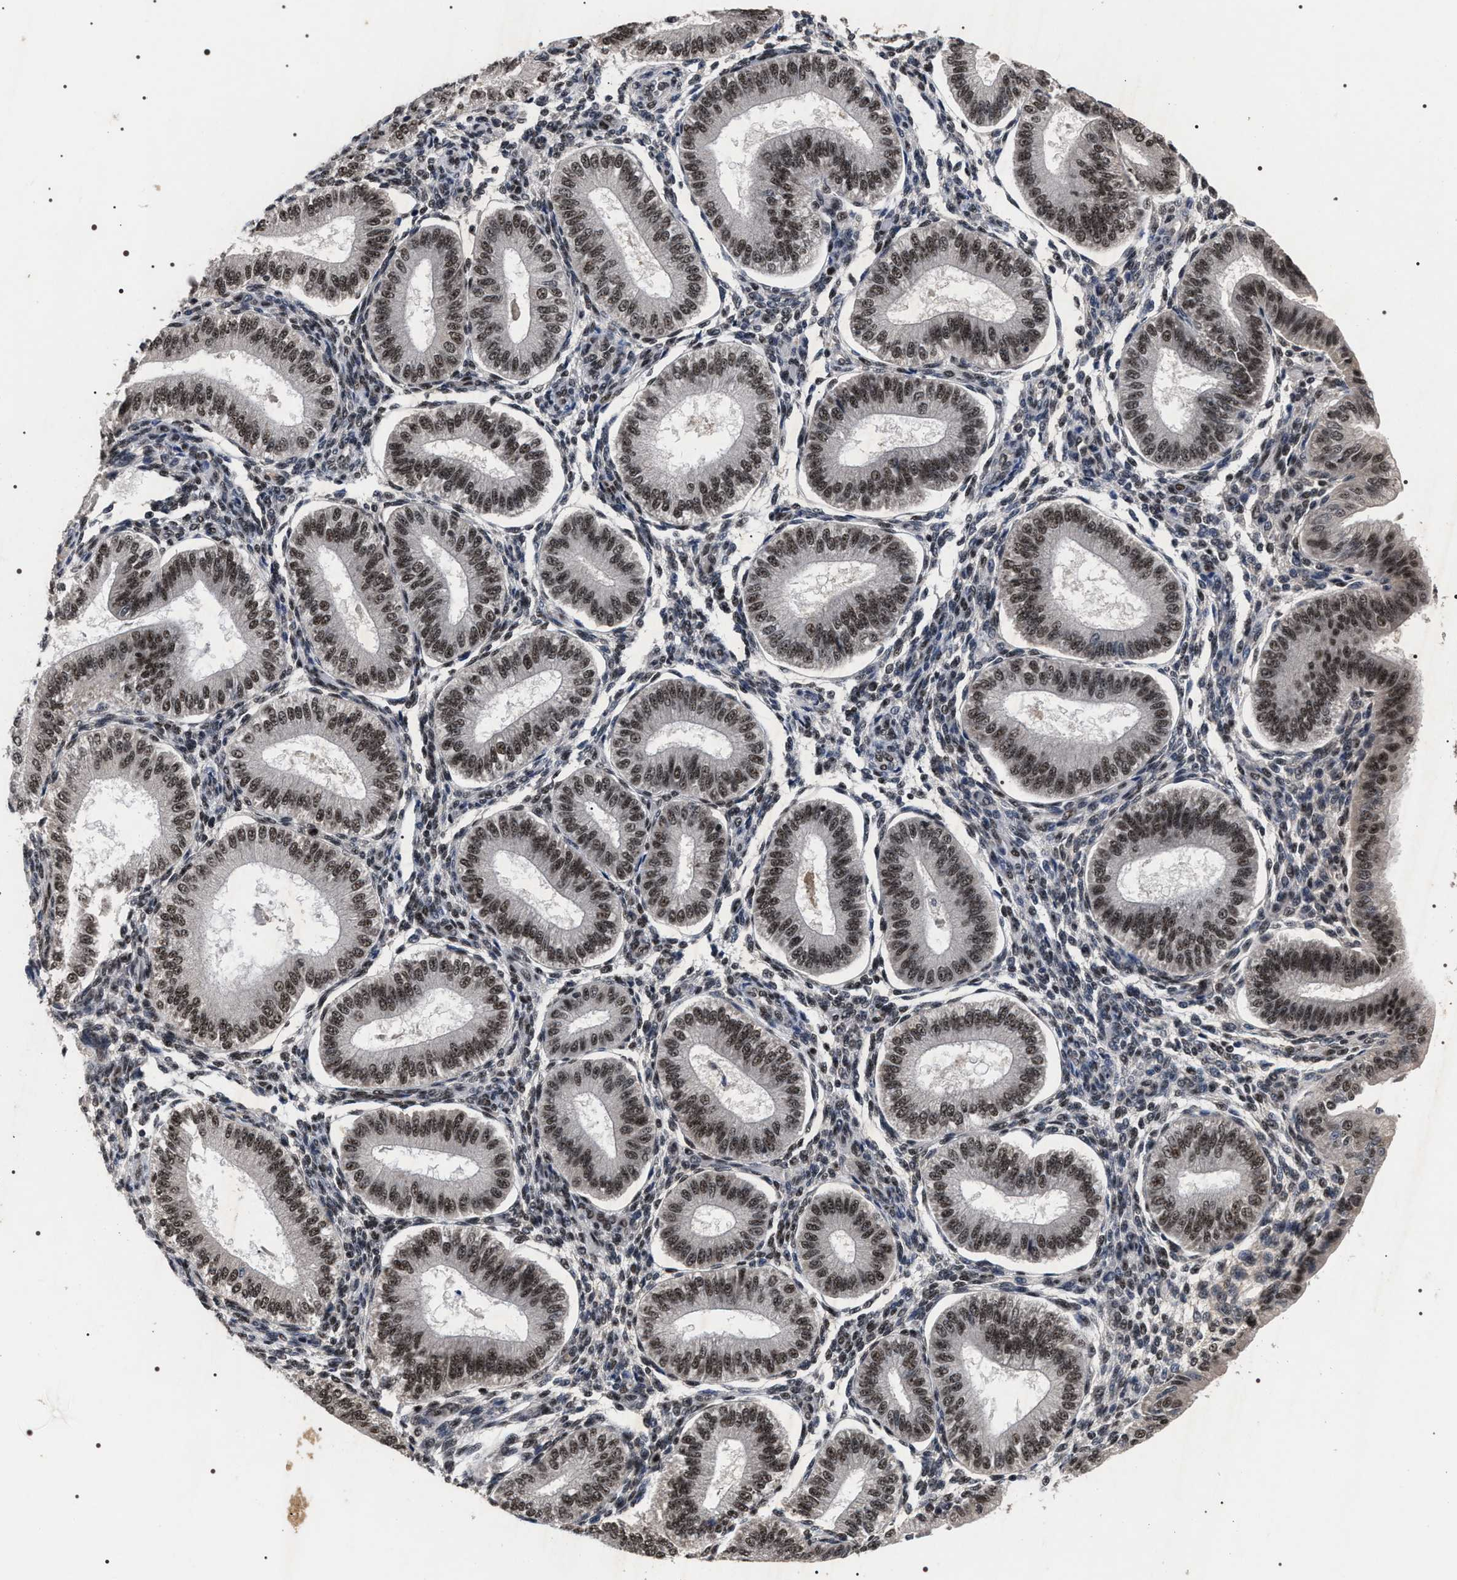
{"staining": {"intensity": "moderate", "quantity": "<25%", "location": "nuclear"}, "tissue": "endometrium", "cell_type": "Cells in endometrial stroma", "image_type": "normal", "snomed": [{"axis": "morphology", "description": "Normal tissue, NOS"}, {"axis": "topography", "description": "Endometrium"}], "caption": "About <25% of cells in endometrial stroma in unremarkable human endometrium reveal moderate nuclear protein staining as visualized by brown immunohistochemical staining.", "gene": "RRP1B", "patient": {"sex": "female", "age": 39}}